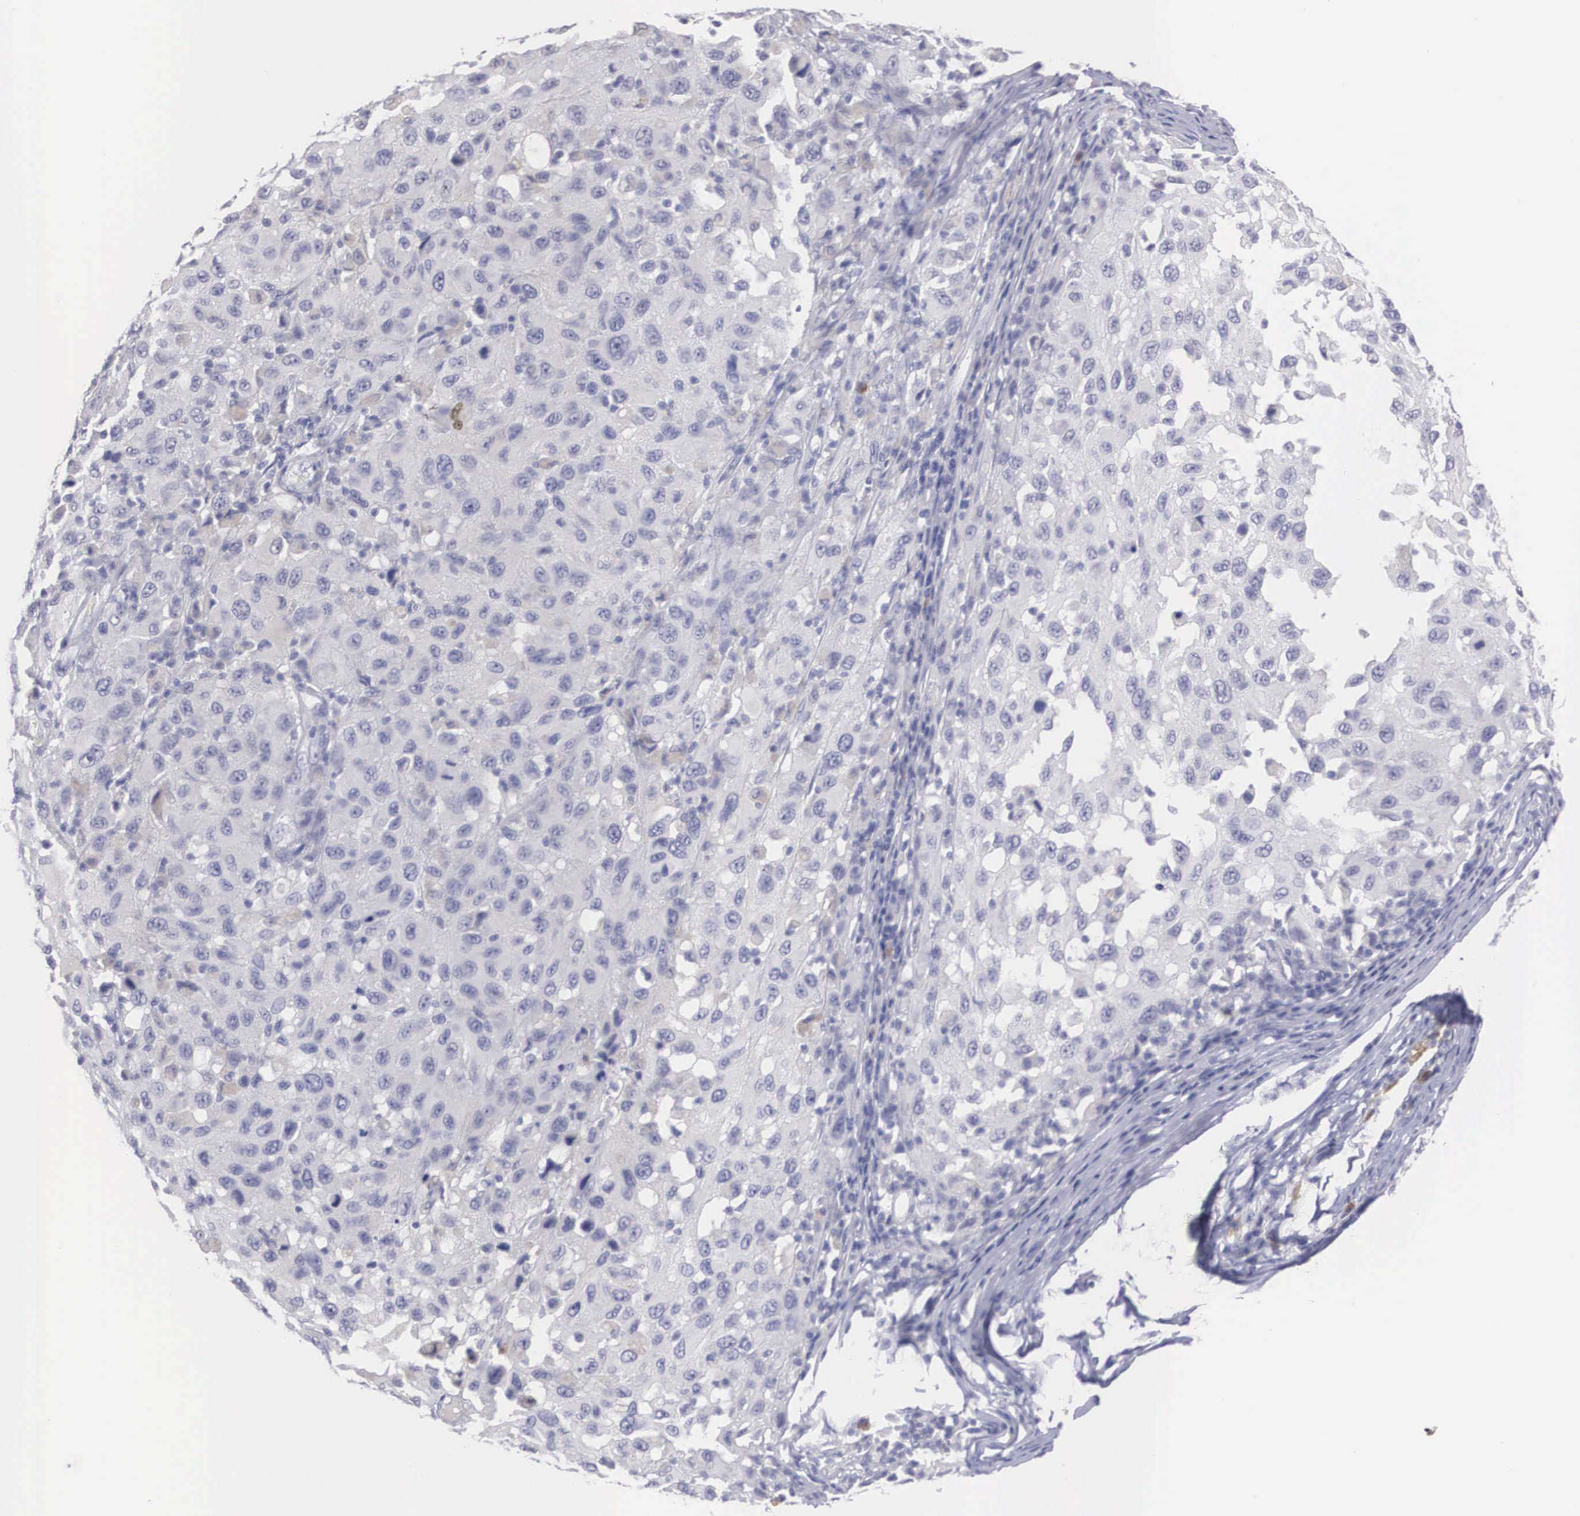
{"staining": {"intensity": "negative", "quantity": "none", "location": "none"}, "tissue": "melanoma", "cell_type": "Tumor cells", "image_type": "cancer", "snomed": [{"axis": "morphology", "description": "Malignant melanoma, NOS"}, {"axis": "topography", "description": "Skin"}], "caption": "The histopathology image exhibits no significant expression in tumor cells of melanoma.", "gene": "REPS2", "patient": {"sex": "female", "age": 77}}